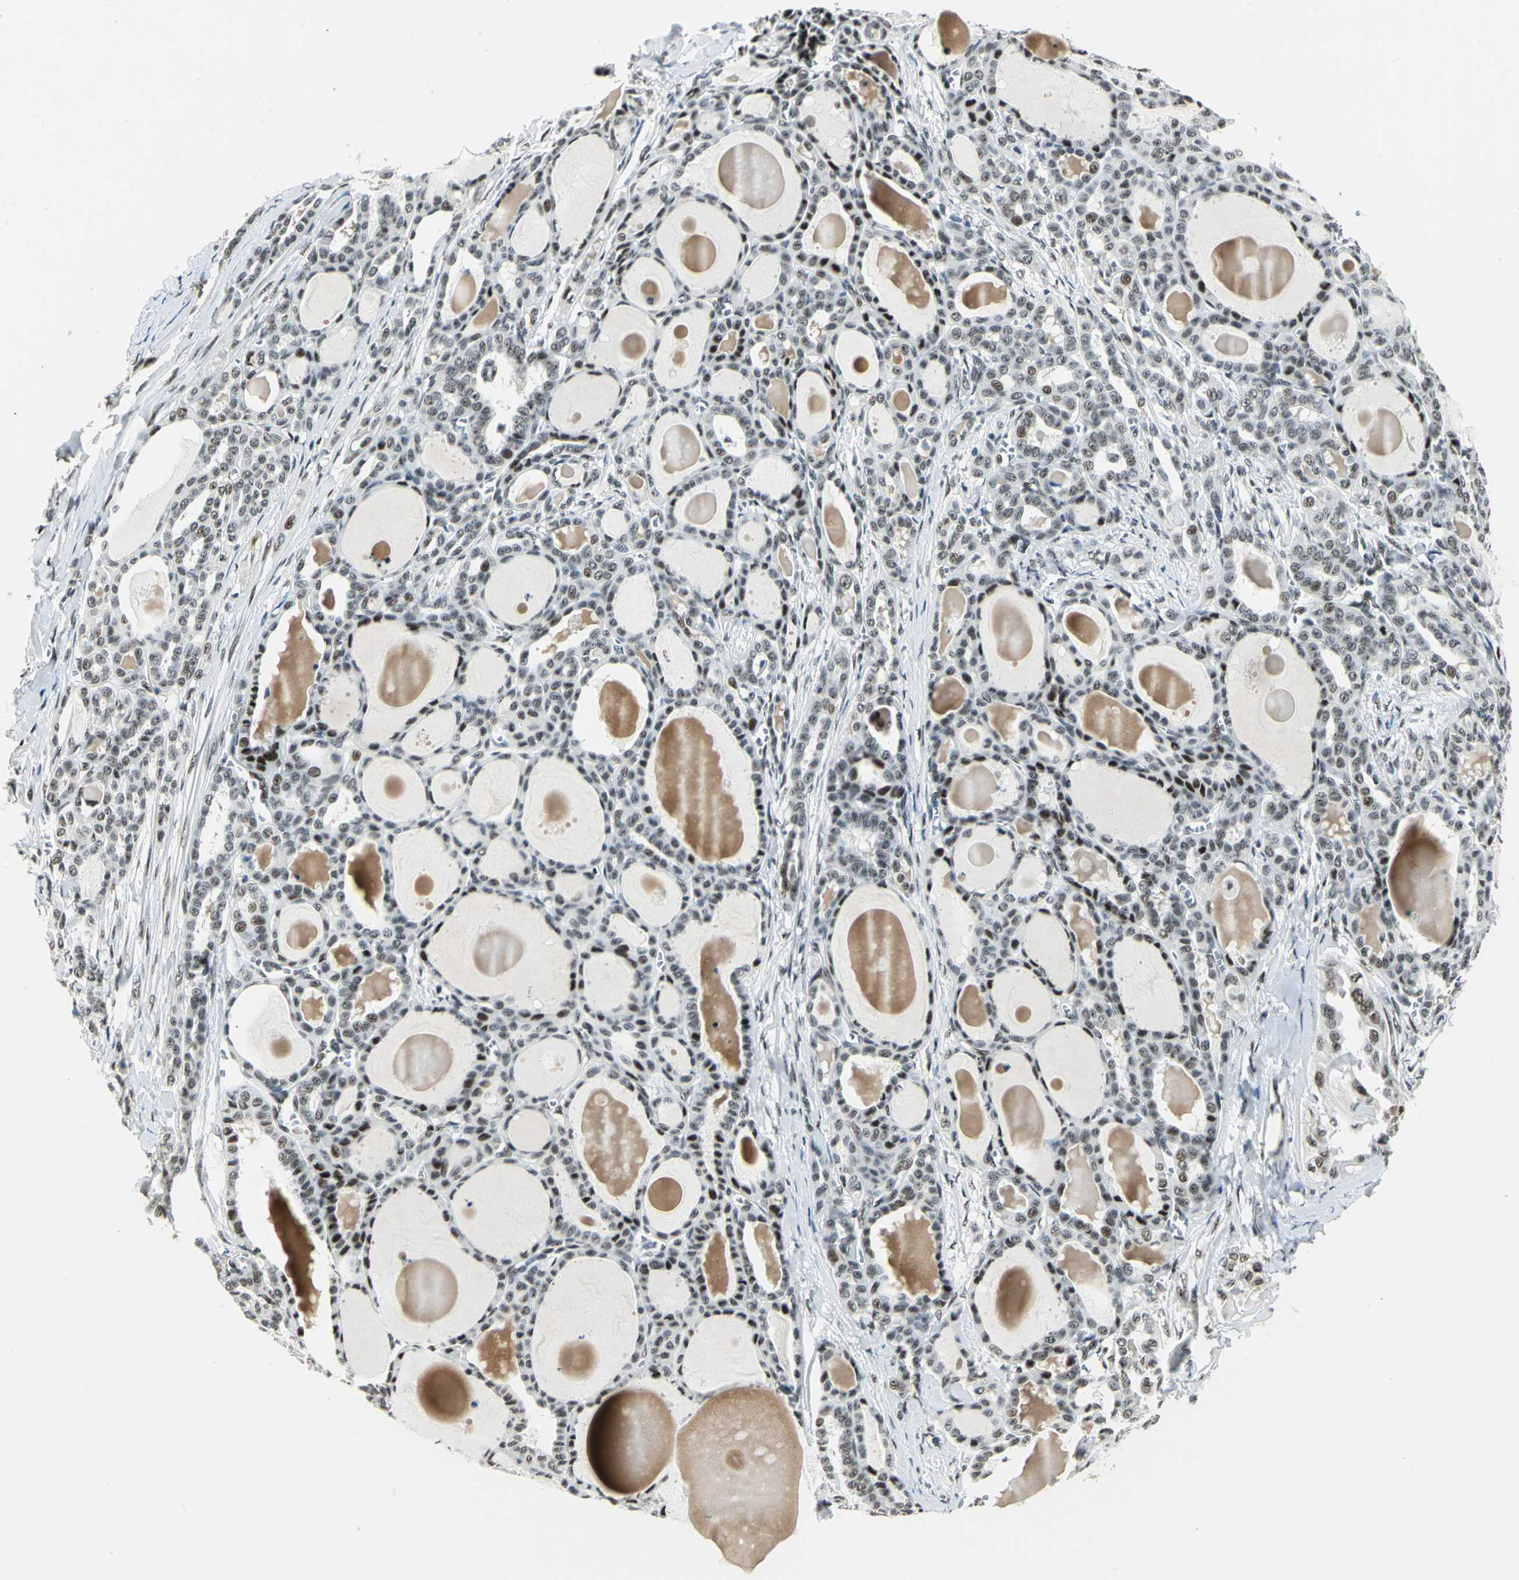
{"staining": {"intensity": "moderate", "quantity": ">75%", "location": "nuclear"}, "tissue": "thyroid cancer", "cell_type": "Tumor cells", "image_type": "cancer", "snomed": [{"axis": "morphology", "description": "Carcinoma, NOS"}, {"axis": "topography", "description": "Thyroid gland"}], "caption": "Protein expression analysis of human carcinoma (thyroid) reveals moderate nuclear positivity in about >75% of tumor cells. Immunohistochemistry (ihc) stains the protein in brown and the nuclei are stained blue.", "gene": "KAT6B", "patient": {"sex": "female", "age": 91}}